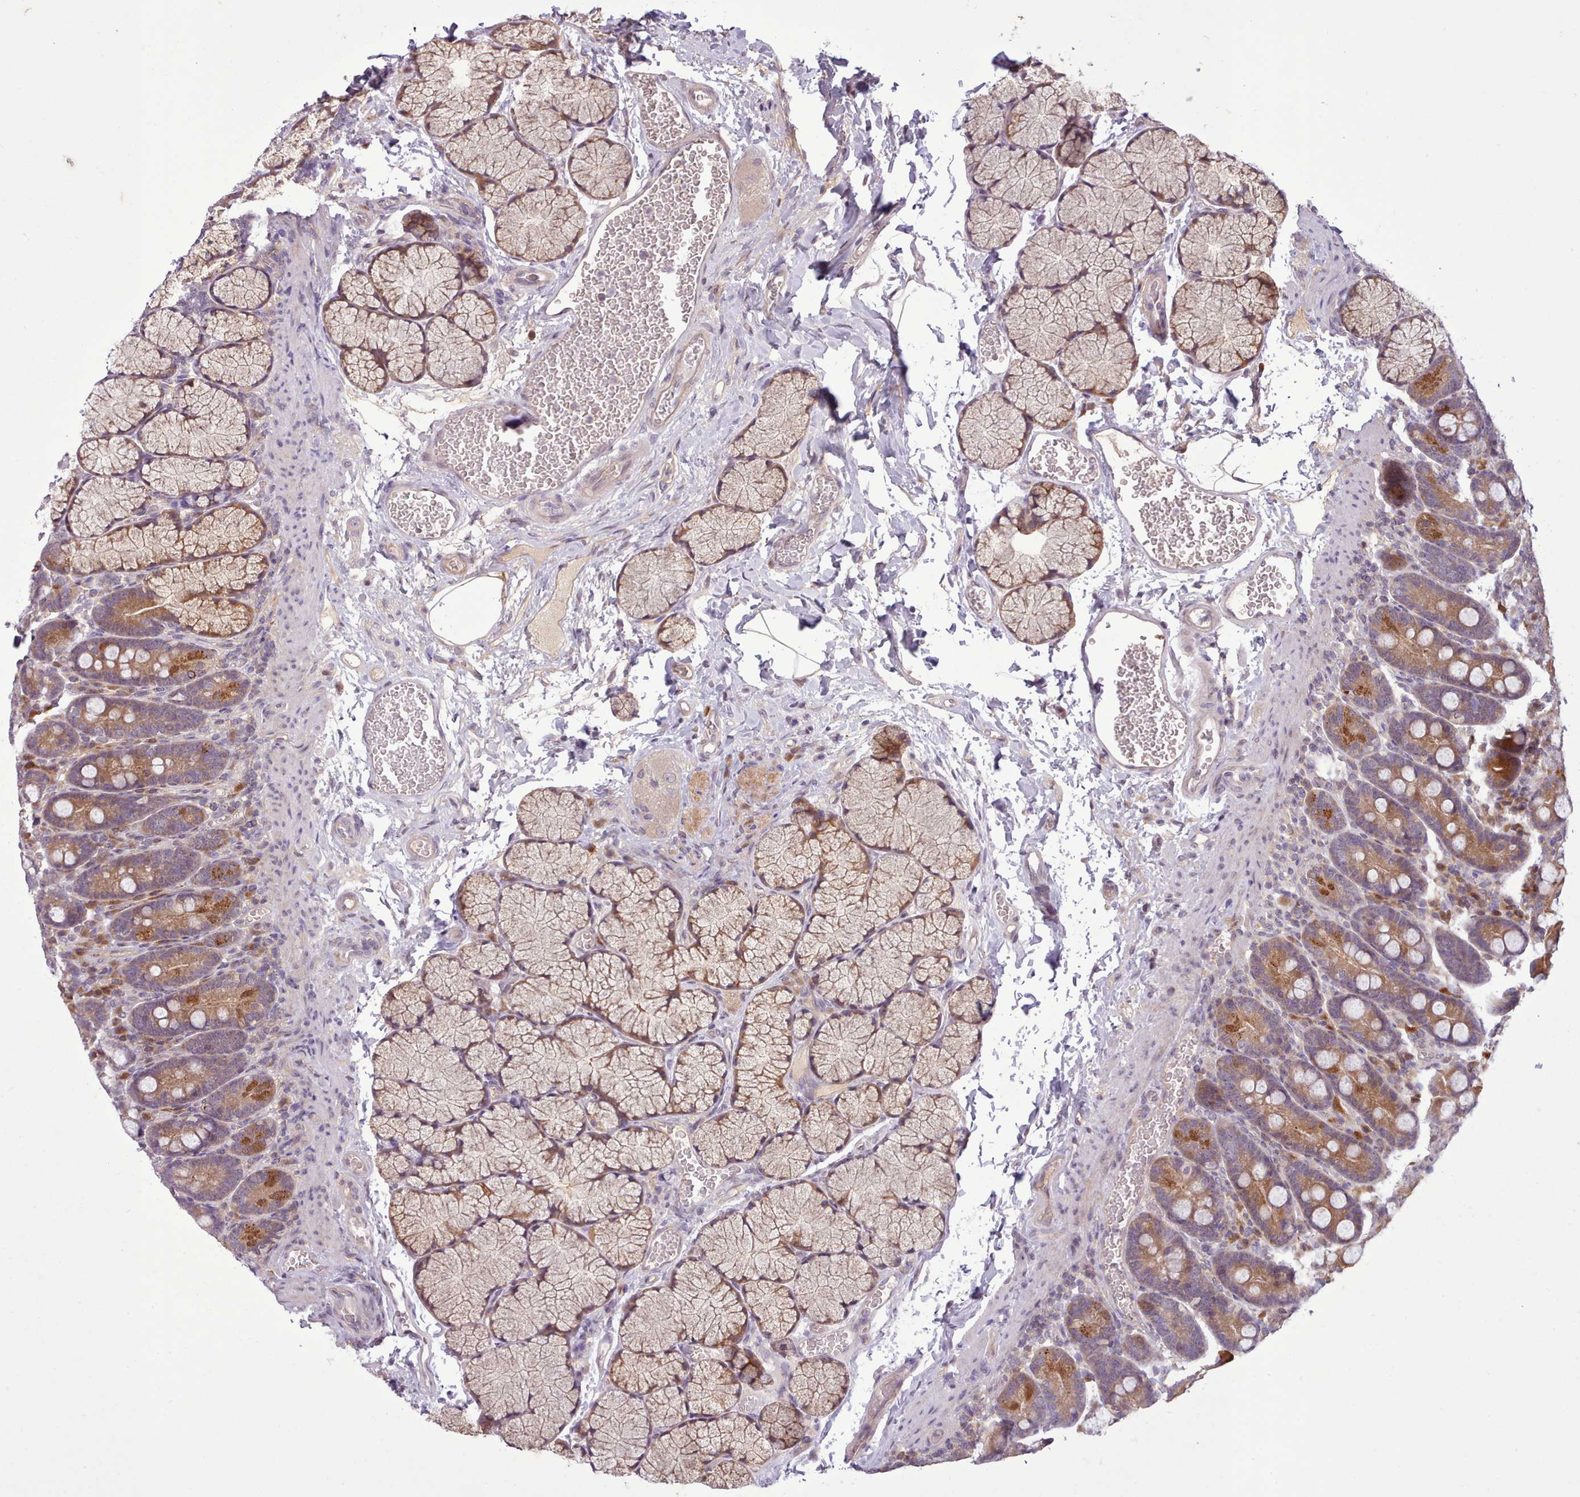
{"staining": {"intensity": "moderate", "quantity": ">75%", "location": "cytoplasmic/membranous"}, "tissue": "duodenum", "cell_type": "Glandular cells", "image_type": "normal", "snomed": [{"axis": "morphology", "description": "Normal tissue, NOS"}, {"axis": "topography", "description": "Duodenum"}], "caption": "Moderate cytoplasmic/membranous expression for a protein is present in approximately >75% of glandular cells of benign duodenum using immunohistochemistry (IHC).", "gene": "NMRK1", "patient": {"sex": "male", "age": 35}}